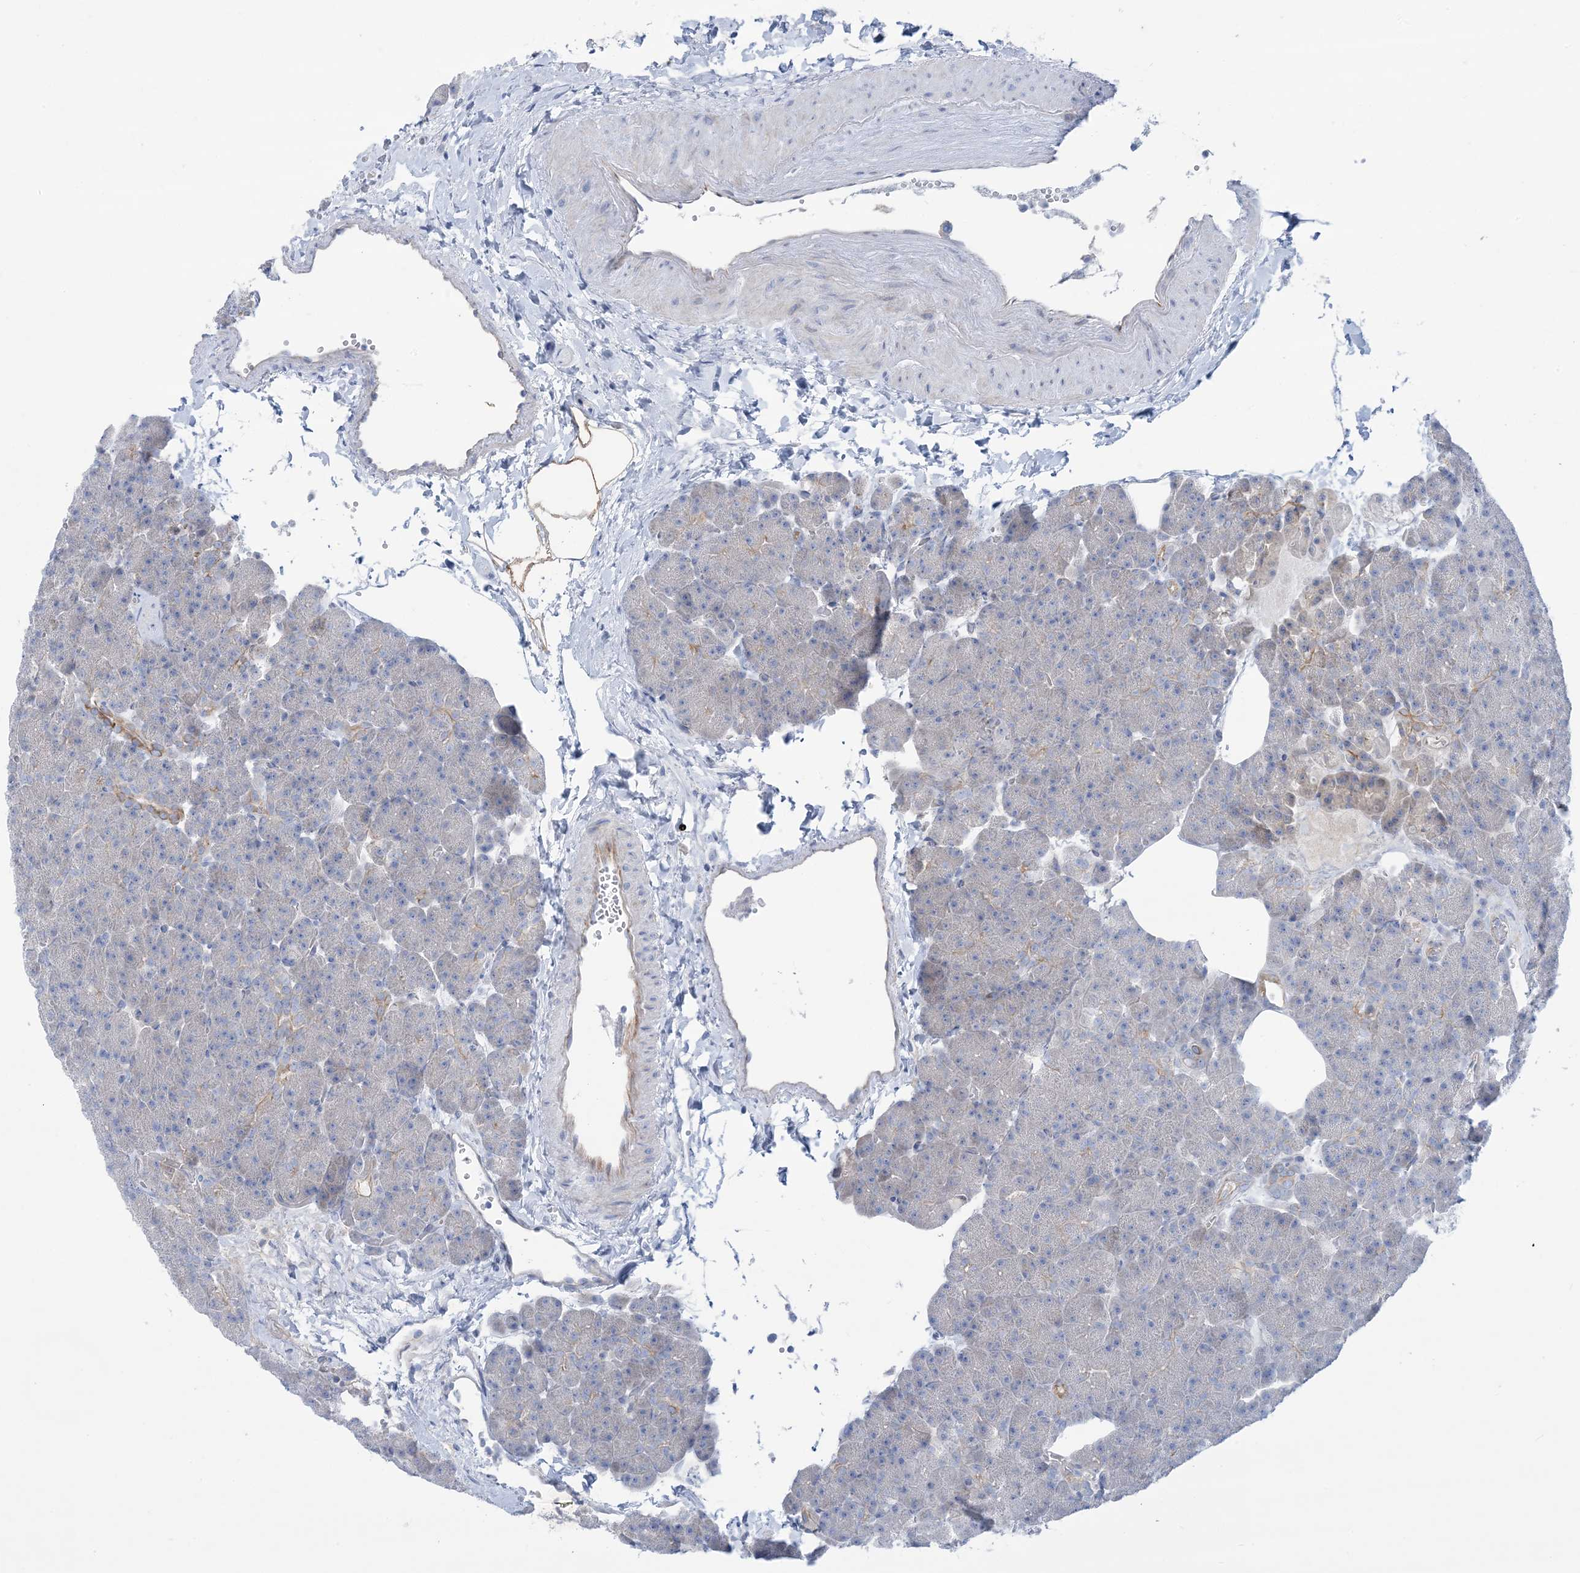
{"staining": {"intensity": "moderate", "quantity": "<25%", "location": "cytoplasmic/membranous"}, "tissue": "pancreas", "cell_type": "Exocrine glandular cells", "image_type": "normal", "snomed": [{"axis": "morphology", "description": "Normal tissue, NOS"}, {"axis": "morphology", "description": "Carcinoid, malignant, NOS"}, {"axis": "topography", "description": "Pancreas"}], "caption": "Unremarkable pancreas was stained to show a protein in brown. There is low levels of moderate cytoplasmic/membranous positivity in about <25% of exocrine glandular cells. Using DAB (brown) and hematoxylin (blue) stains, captured at high magnification using brightfield microscopy.", "gene": "ATP11C", "patient": {"sex": "female", "age": 35}}